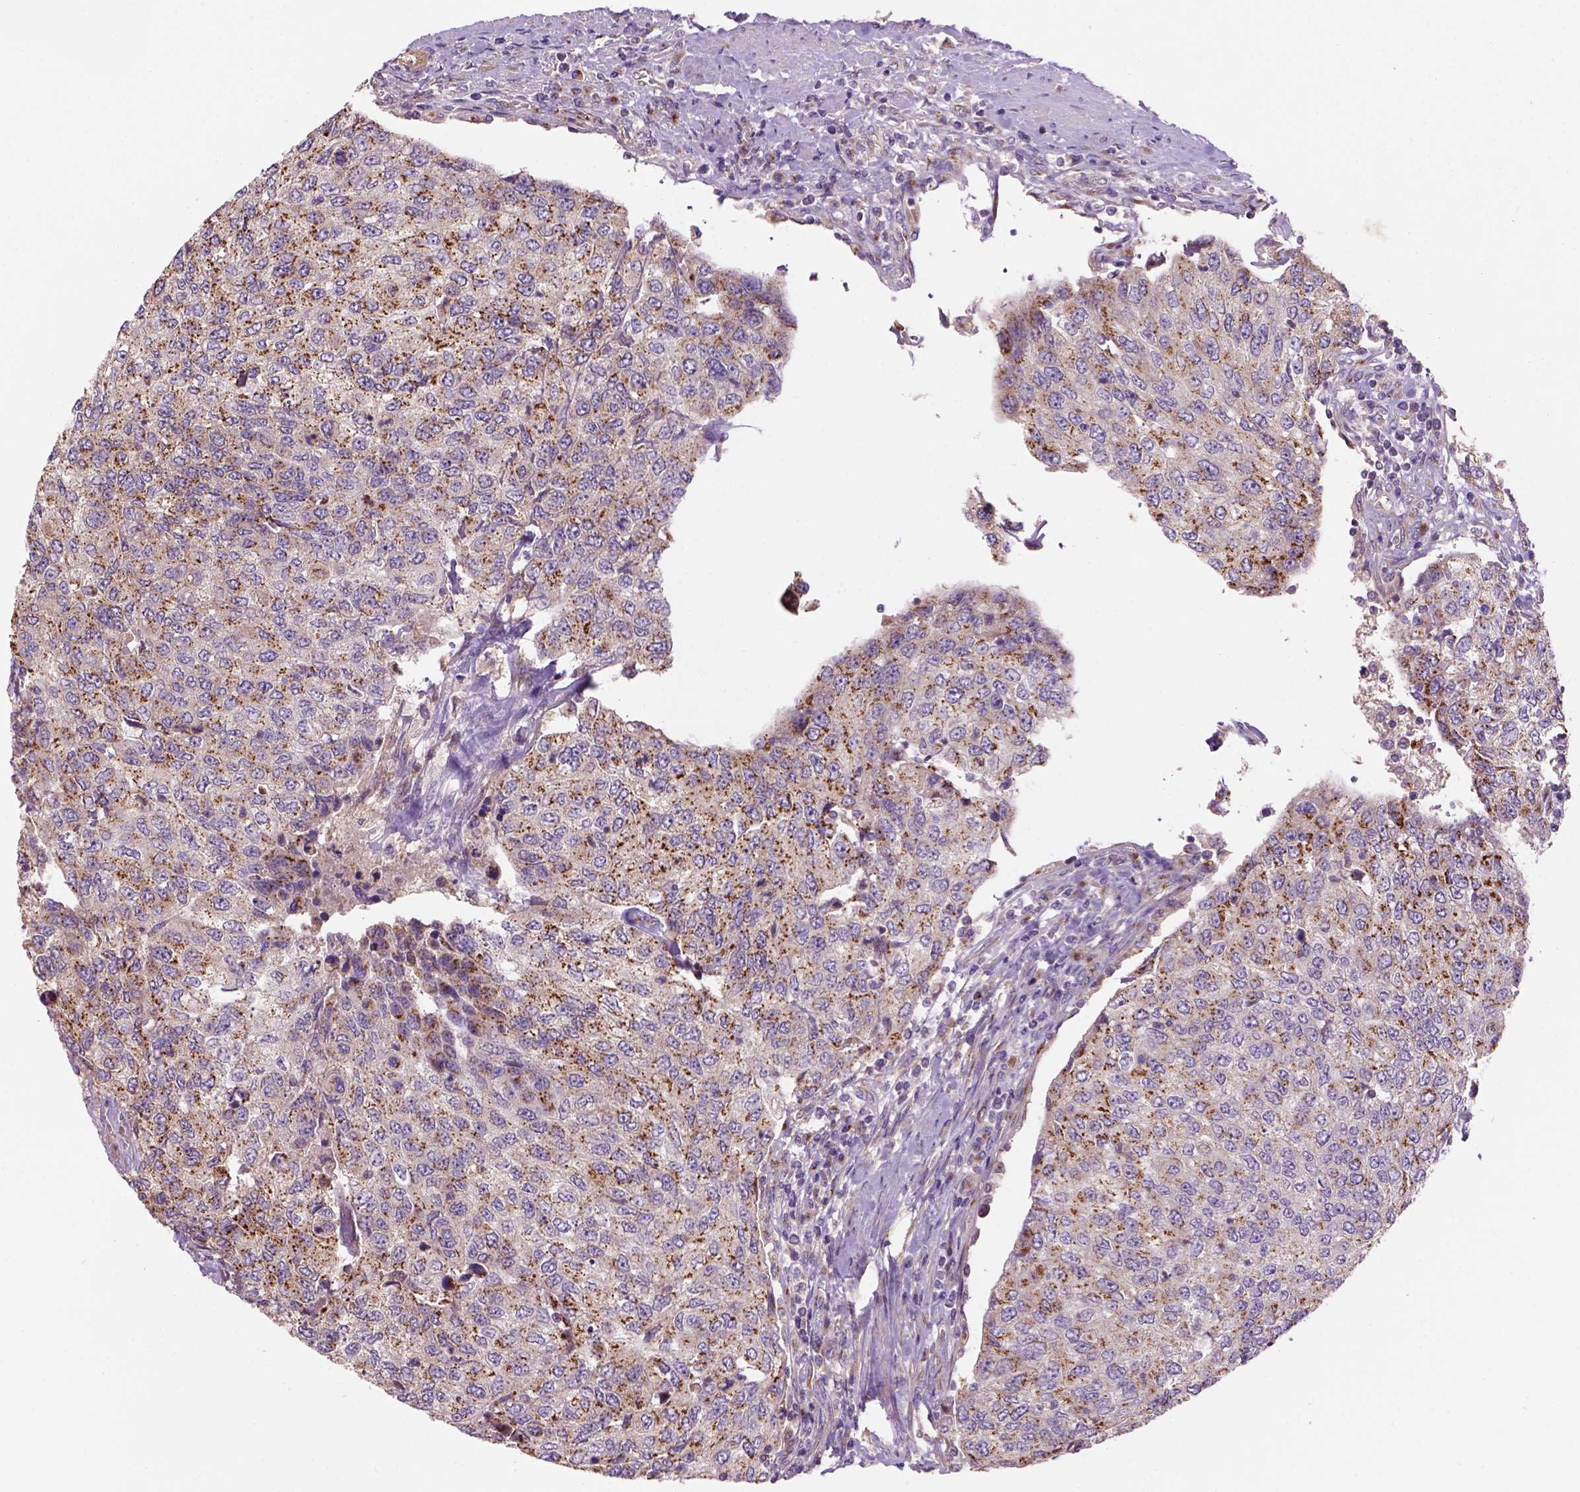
{"staining": {"intensity": "strong", "quantity": "25%-75%", "location": "cytoplasmic/membranous"}, "tissue": "urothelial cancer", "cell_type": "Tumor cells", "image_type": "cancer", "snomed": [{"axis": "morphology", "description": "Urothelial carcinoma, High grade"}, {"axis": "topography", "description": "Urinary bladder"}], "caption": "Urothelial cancer tissue reveals strong cytoplasmic/membranous positivity in approximately 25%-75% of tumor cells", "gene": "WARS2", "patient": {"sex": "female", "age": 78}}